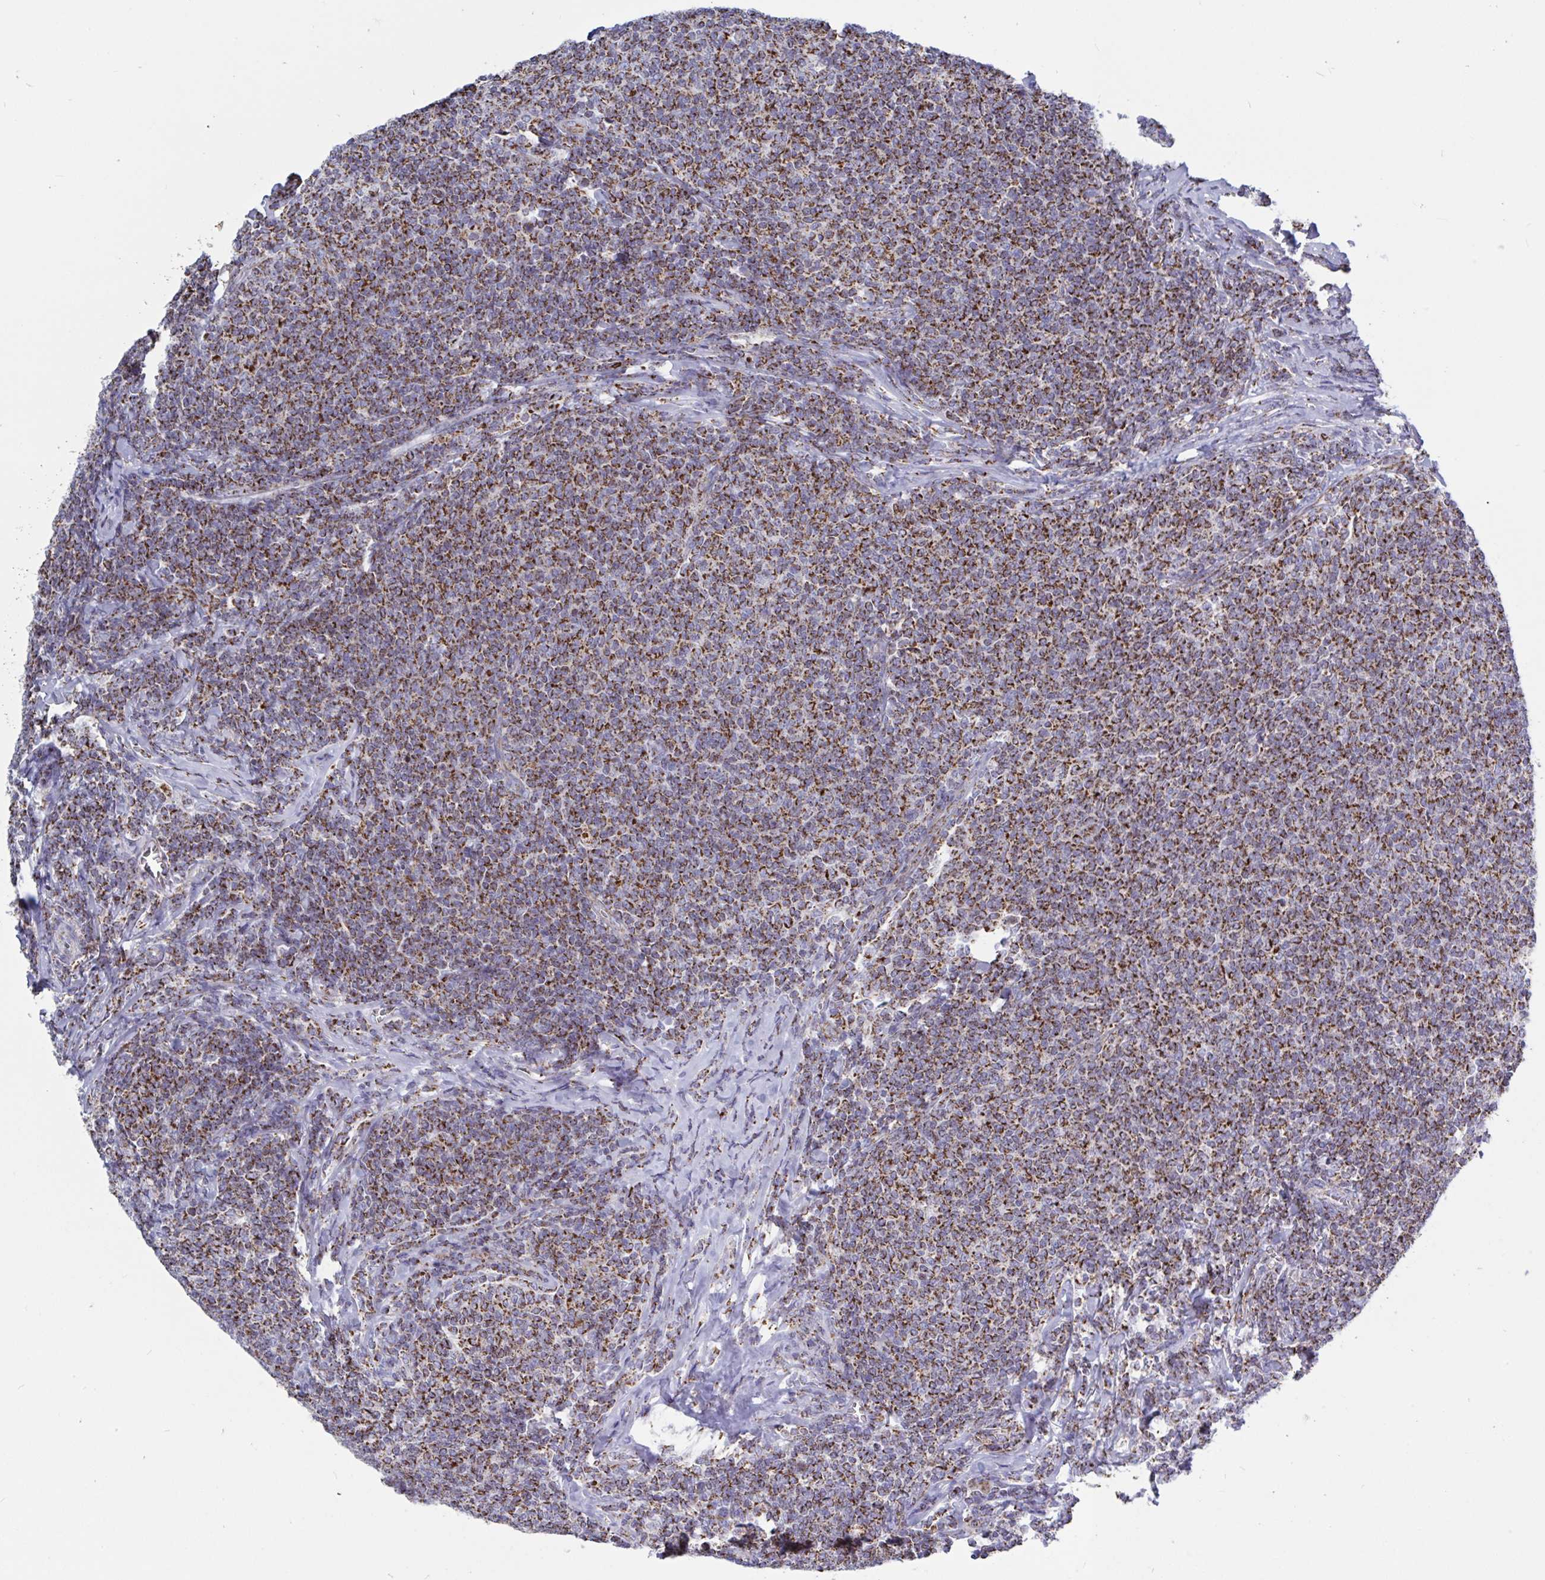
{"staining": {"intensity": "moderate", "quantity": ">75%", "location": "cytoplasmic/membranous"}, "tissue": "lymphoma", "cell_type": "Tumor cells", "image_type": "cancer", "snomed": [{"axis": "morphology", "description": "Malignant lymphoma, non-Hodgkin's type, Low grade"}, {"axis": "topography", "description": "Lymph node"}], "caption": "IHC staining of low-grade malignant lymphoma, non-Hodgkin's type, which displays medium levels of moderate cytoplasmic/membranous staining in about >75% of tumor cells indicating moderate cytoplasmic/membranous protein positivity. The staining was performed using DAB (3,3'-diaminobenzidine) (brown) for protein detection and nuclei were counterstained in hematoxylin (blue).", "gene": "HSPE1", "patient": {"sex": "male", "age": 52}}